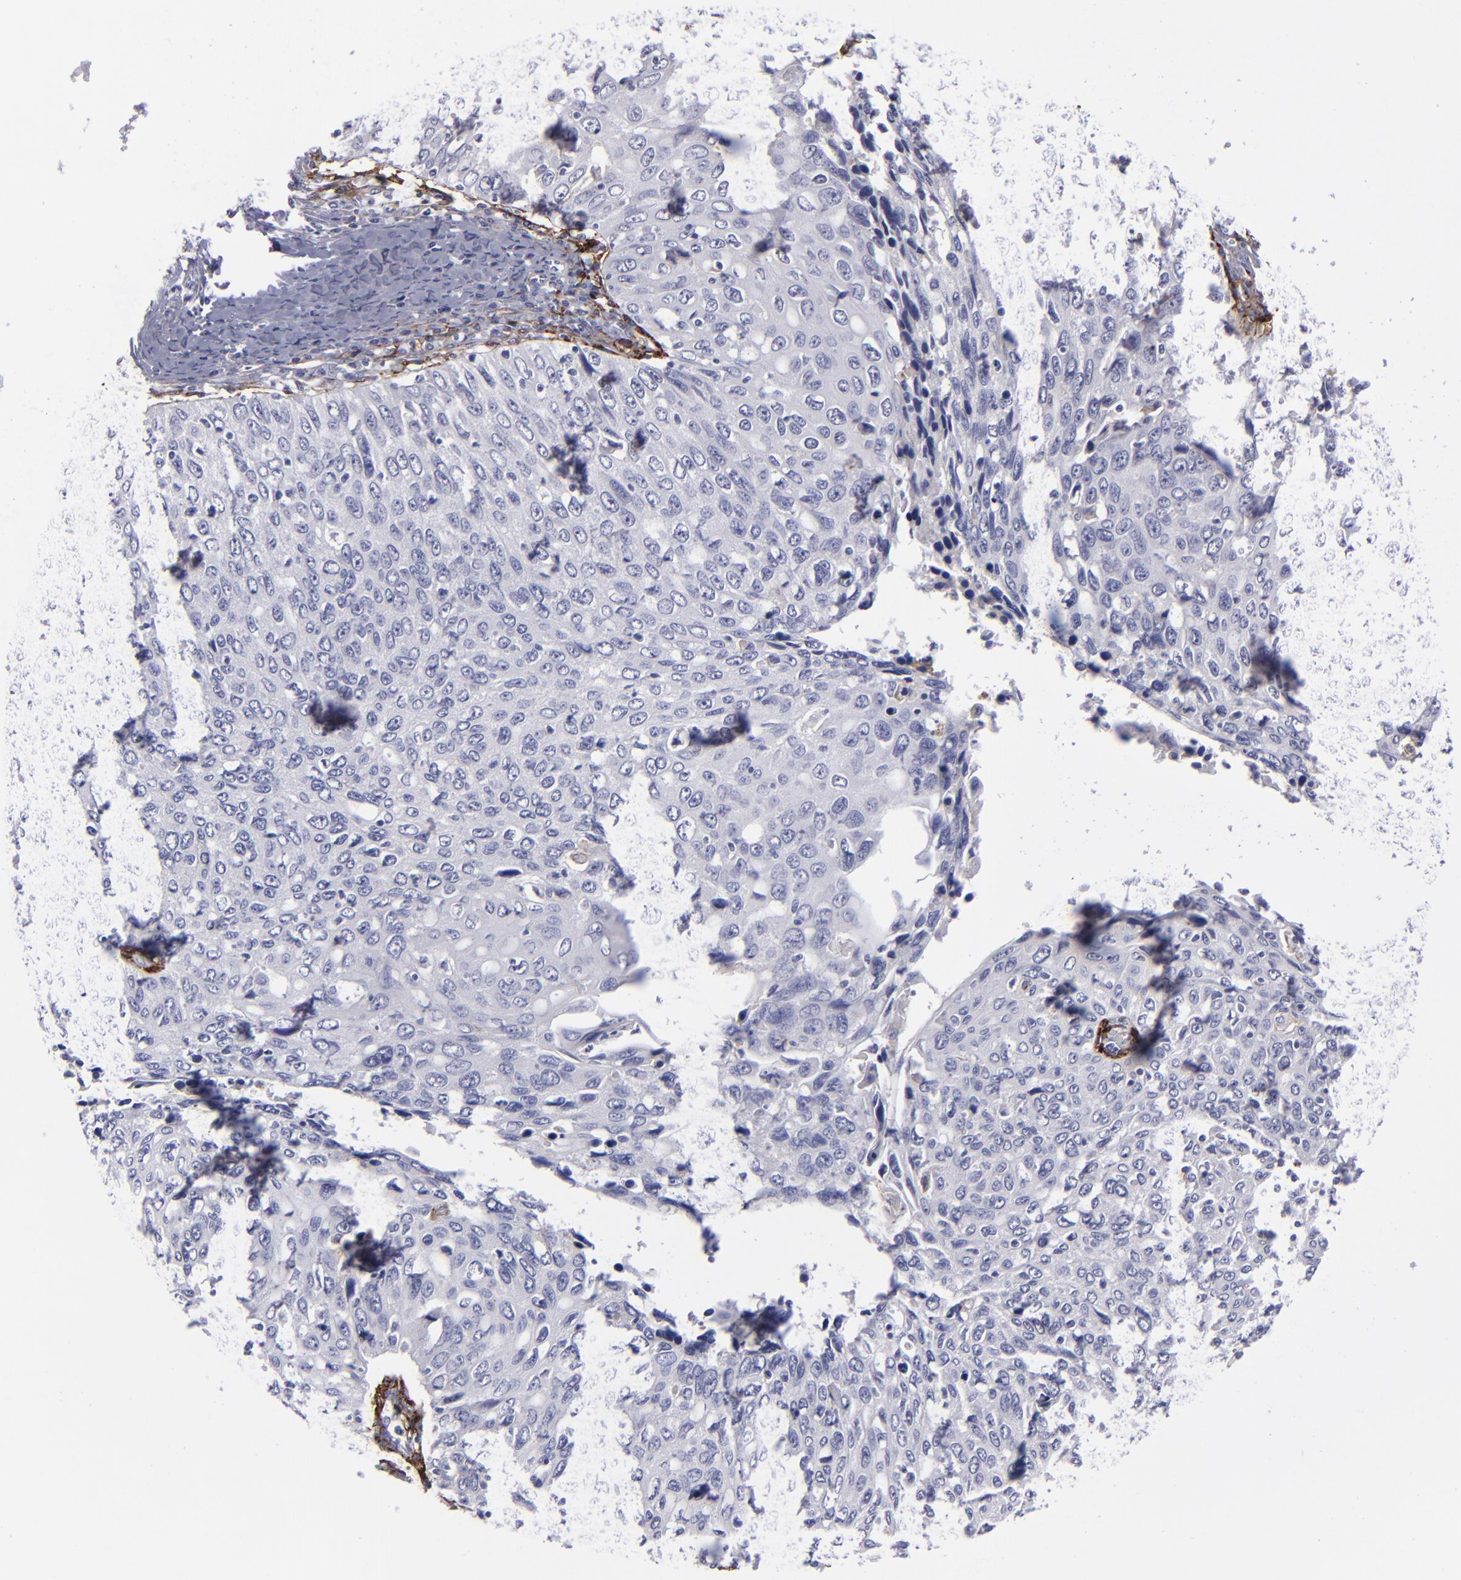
{"staining": {"intensity": "negative", "quantity": "none", "location": "none"}, "tissue": "cervical cancer", "cell_type": "Tumor cells", "image_type": "cancer", "snomed": [{"axis": "morphology", "description": "Squamous cell carcinoma, NOS"}, {"axis": "topography", "description": "Cervix"}], "caption": "Cervical cancer (squamous cell carcinoma) stained for a protein using immunohistochemistry shows no positivity tumor cells.", "gene": "ANPEP", "patient": {"sex": "female", "age": 53}}